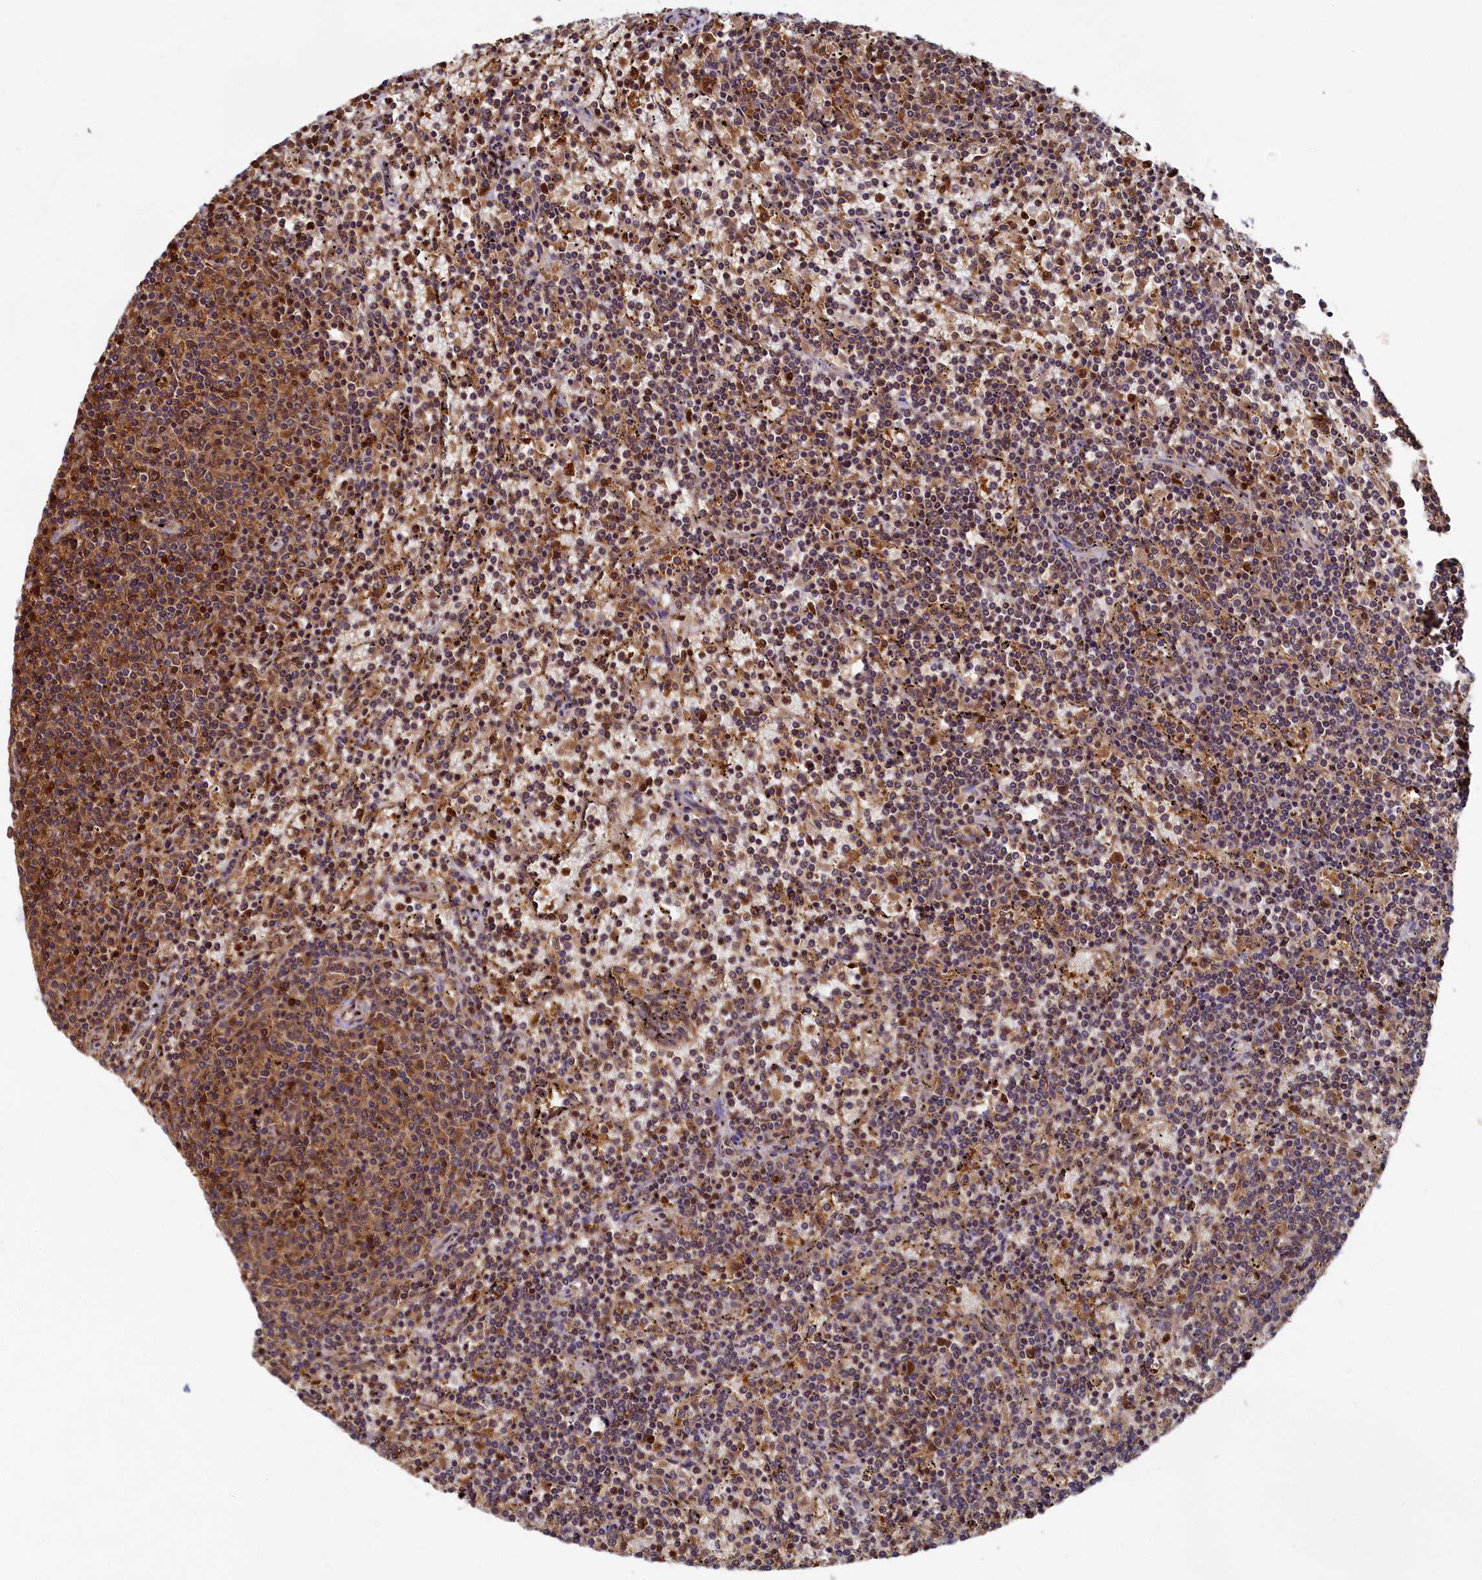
{"staining": {"intensity": "moderate", "quantity": ">75%", "location": "cytoplasmic/membranous"}, "tissue": "lymphoma", "cell_type": "Tumor cells", "image_type": "cancer", "snomed": [{"axis": "morphology", "description": "Malignant lymphoma, non-Hodgkin's type, Low grade"}, {"axis": "topography", "description": "Spleen"}], "caption": "Lymphoma stained with a brown dye reveals moderate cytoplasmic/membranous positive positivity in about >75% of tumor cells.", "gene": "TIMM8B", "patient": {"sex": "female", "age": 50}}